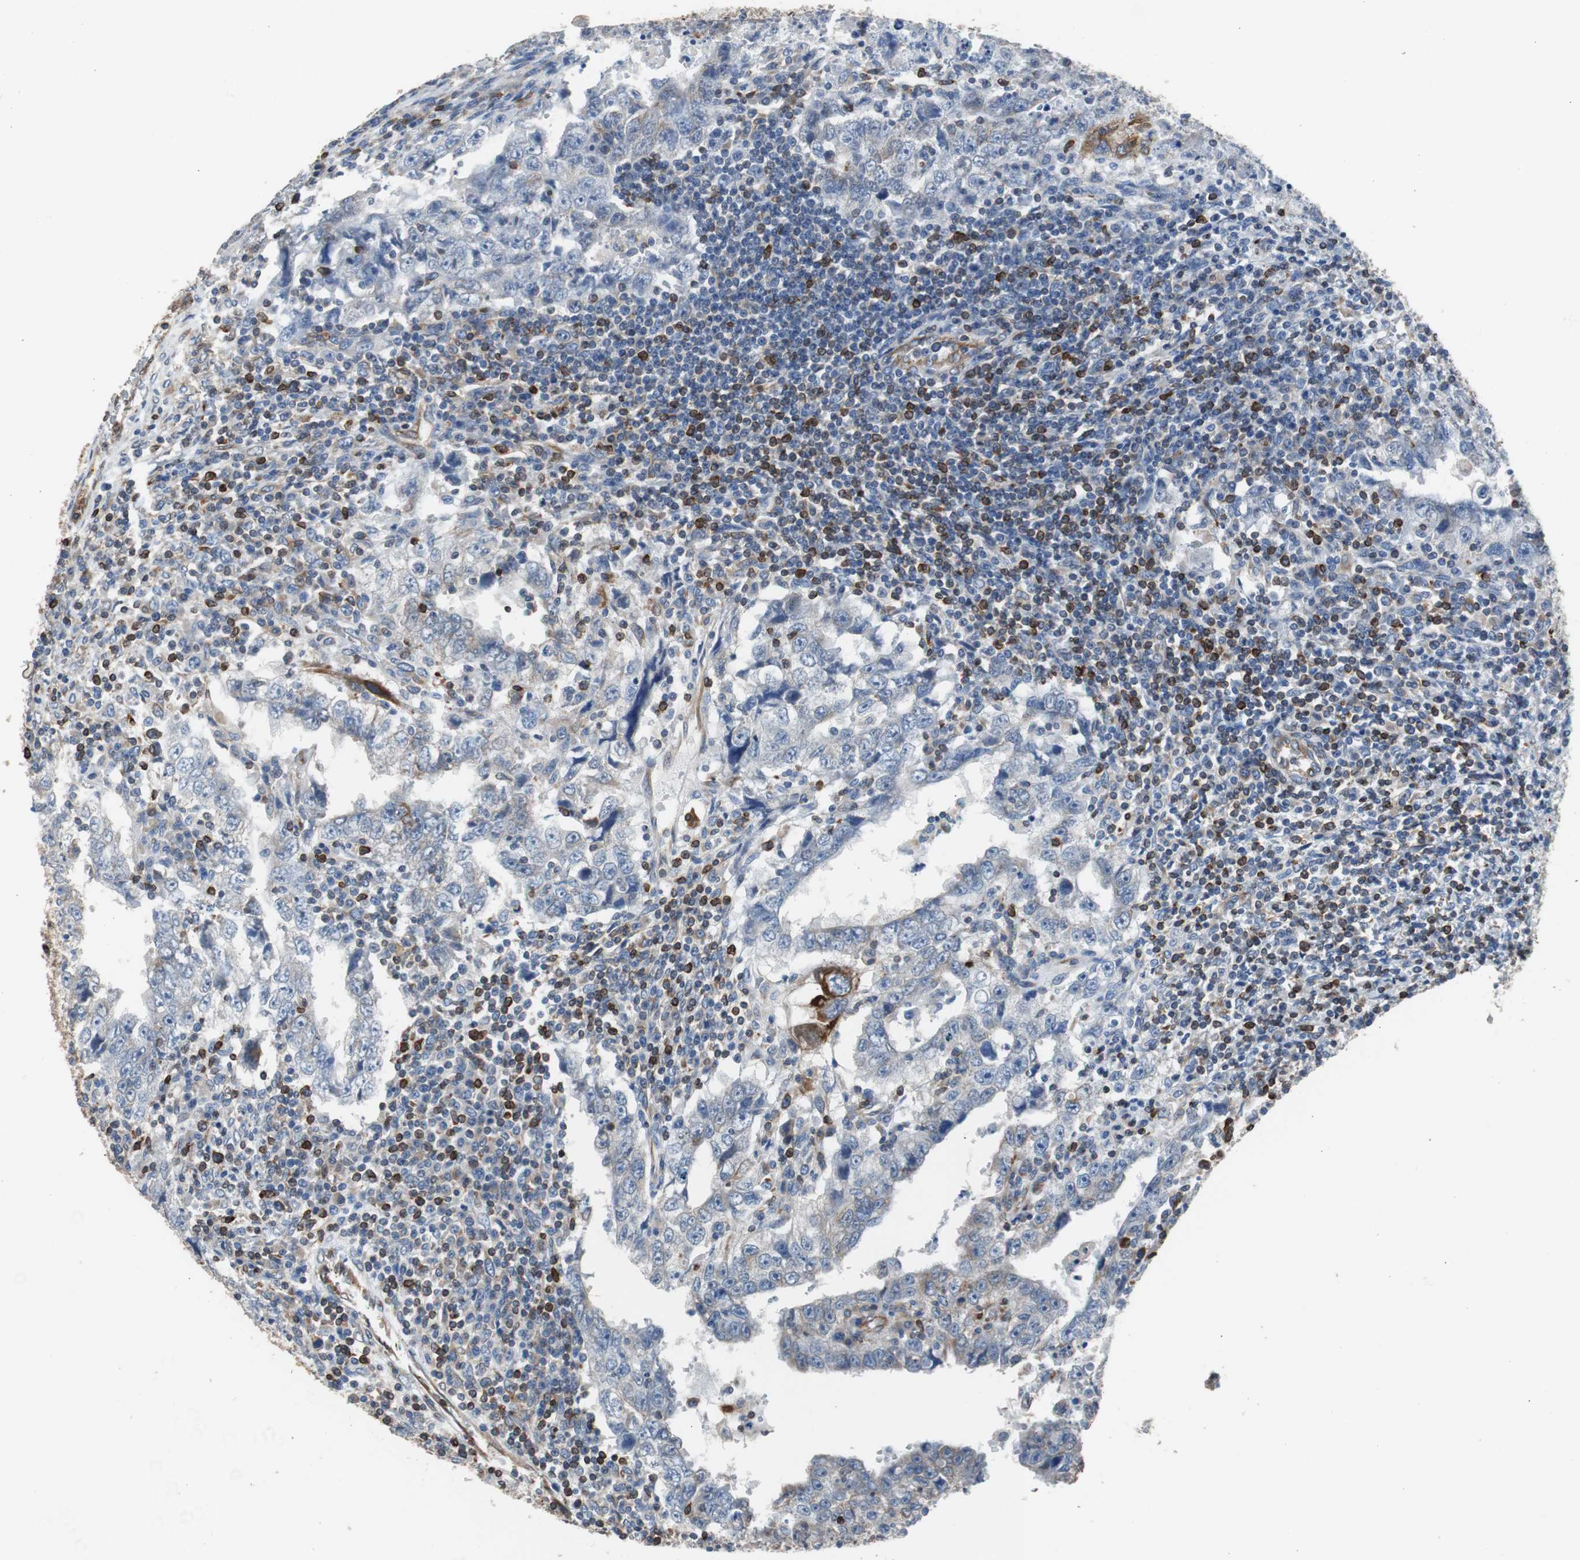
{"staining": {"intensity": "negative", "quantity": "none", "location": "none"}, "tissue": "testis cancer", "cell_type": "Tumor cells", "image_type": "cancer", "snomed": [{"axis": "morphology", "description": "Carcinoma, Embryonal, NOS"}, {"axis": "topography", "description": "Testis"}], "caption": "An IHC image of testis cancer (embryonal carcinoma) is shown. There is no staining in tumor cells of testis cancer (embryonal carcinoma).", "gene": "PBXIP1", "patient": {"sex": "male", "age": 26}}